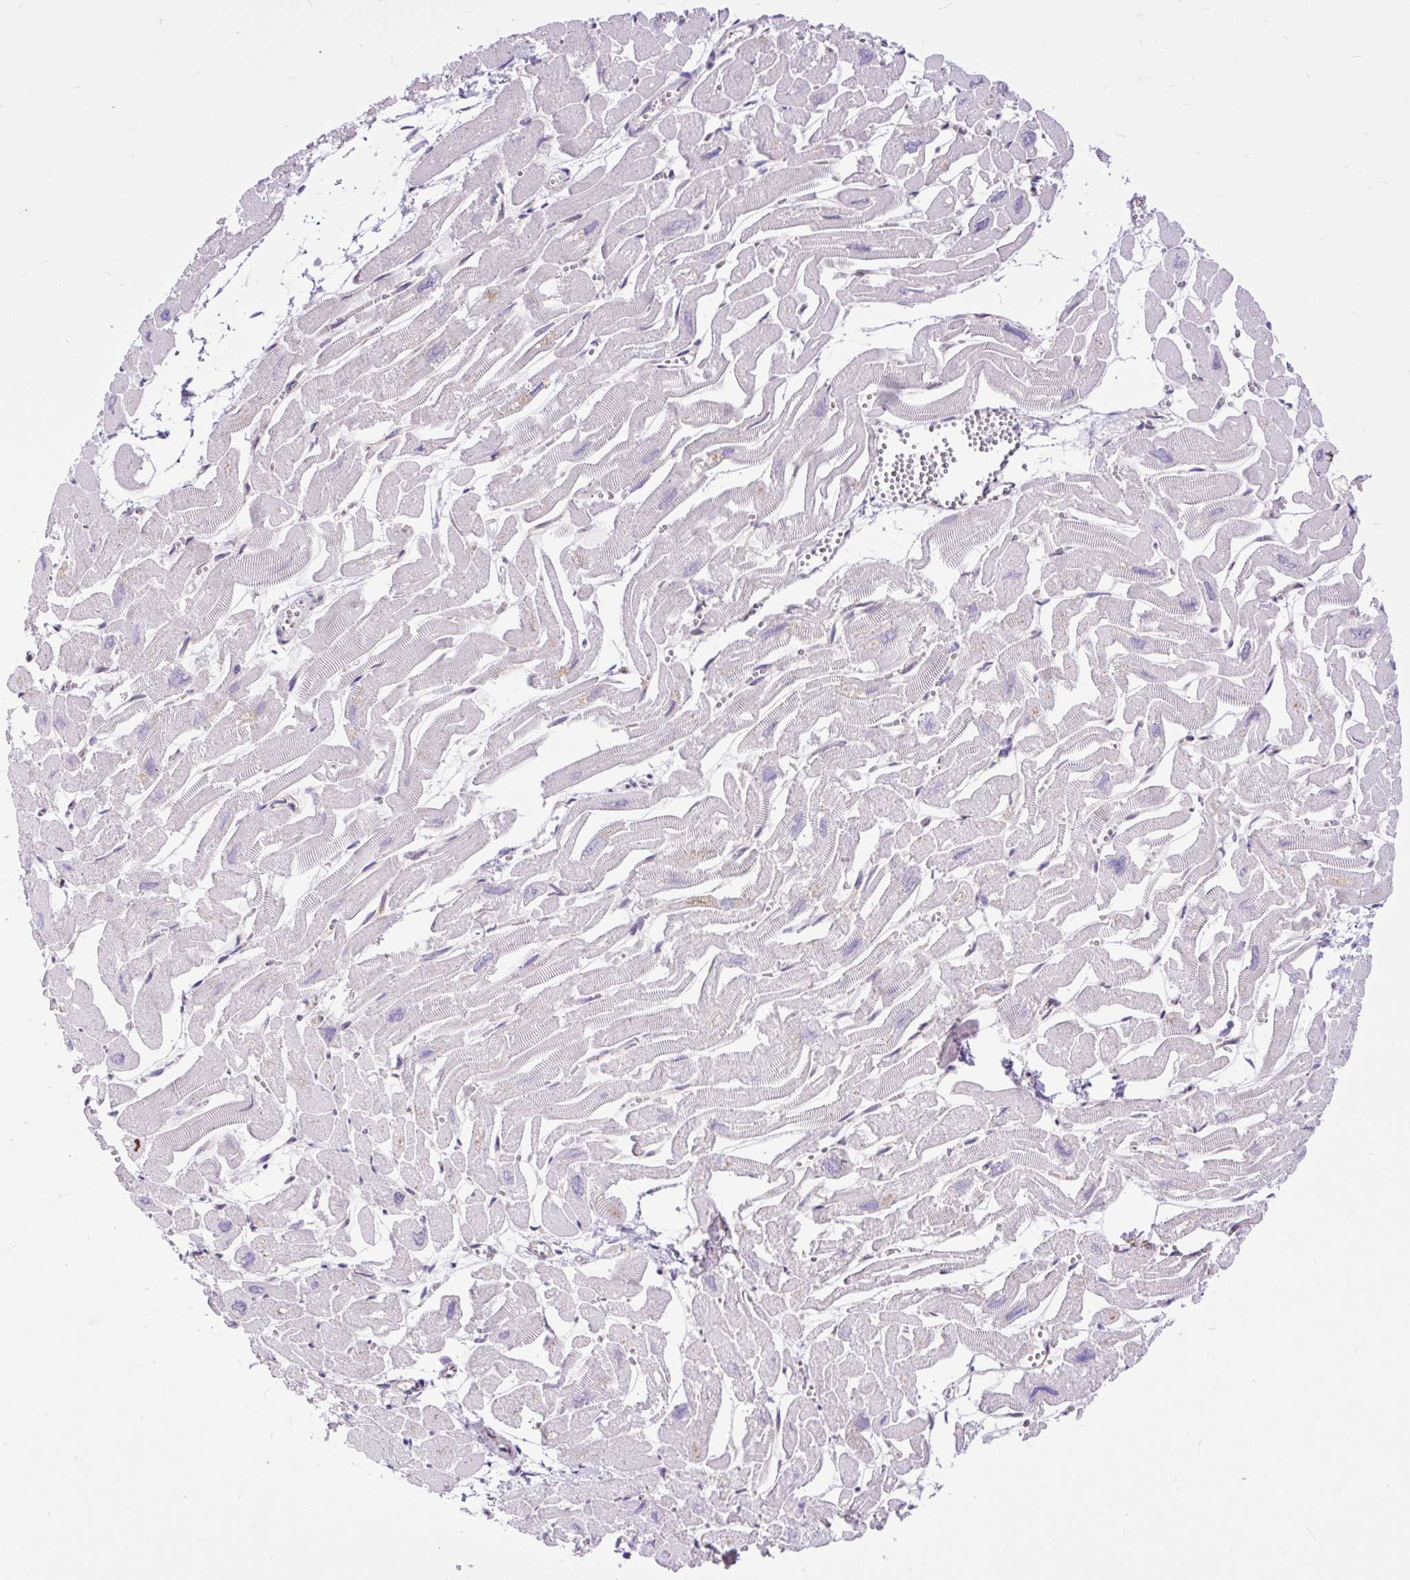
{"staining": {"intensity": "moderate", "quantity": "<25%", "location": "nuclear"}, "tissue": "heart muscle", "cell_type": "Cardiomyocytes", "image_type": "normal", "snomed": [{"axis": "morphology", "description": "Normal tissue, NOS"}, {"axis": "topography", "description": "Heart"}], "caption": "Immunohistochemistry histopathology image of benign human heart muscle stained for a protein (brown), which demonstrates low levels of moderate nuclear staining in approximately <25% of cardiomyocytes.", "gene": "TRIM17", "patient": {"sex": "male", "age": 54}}